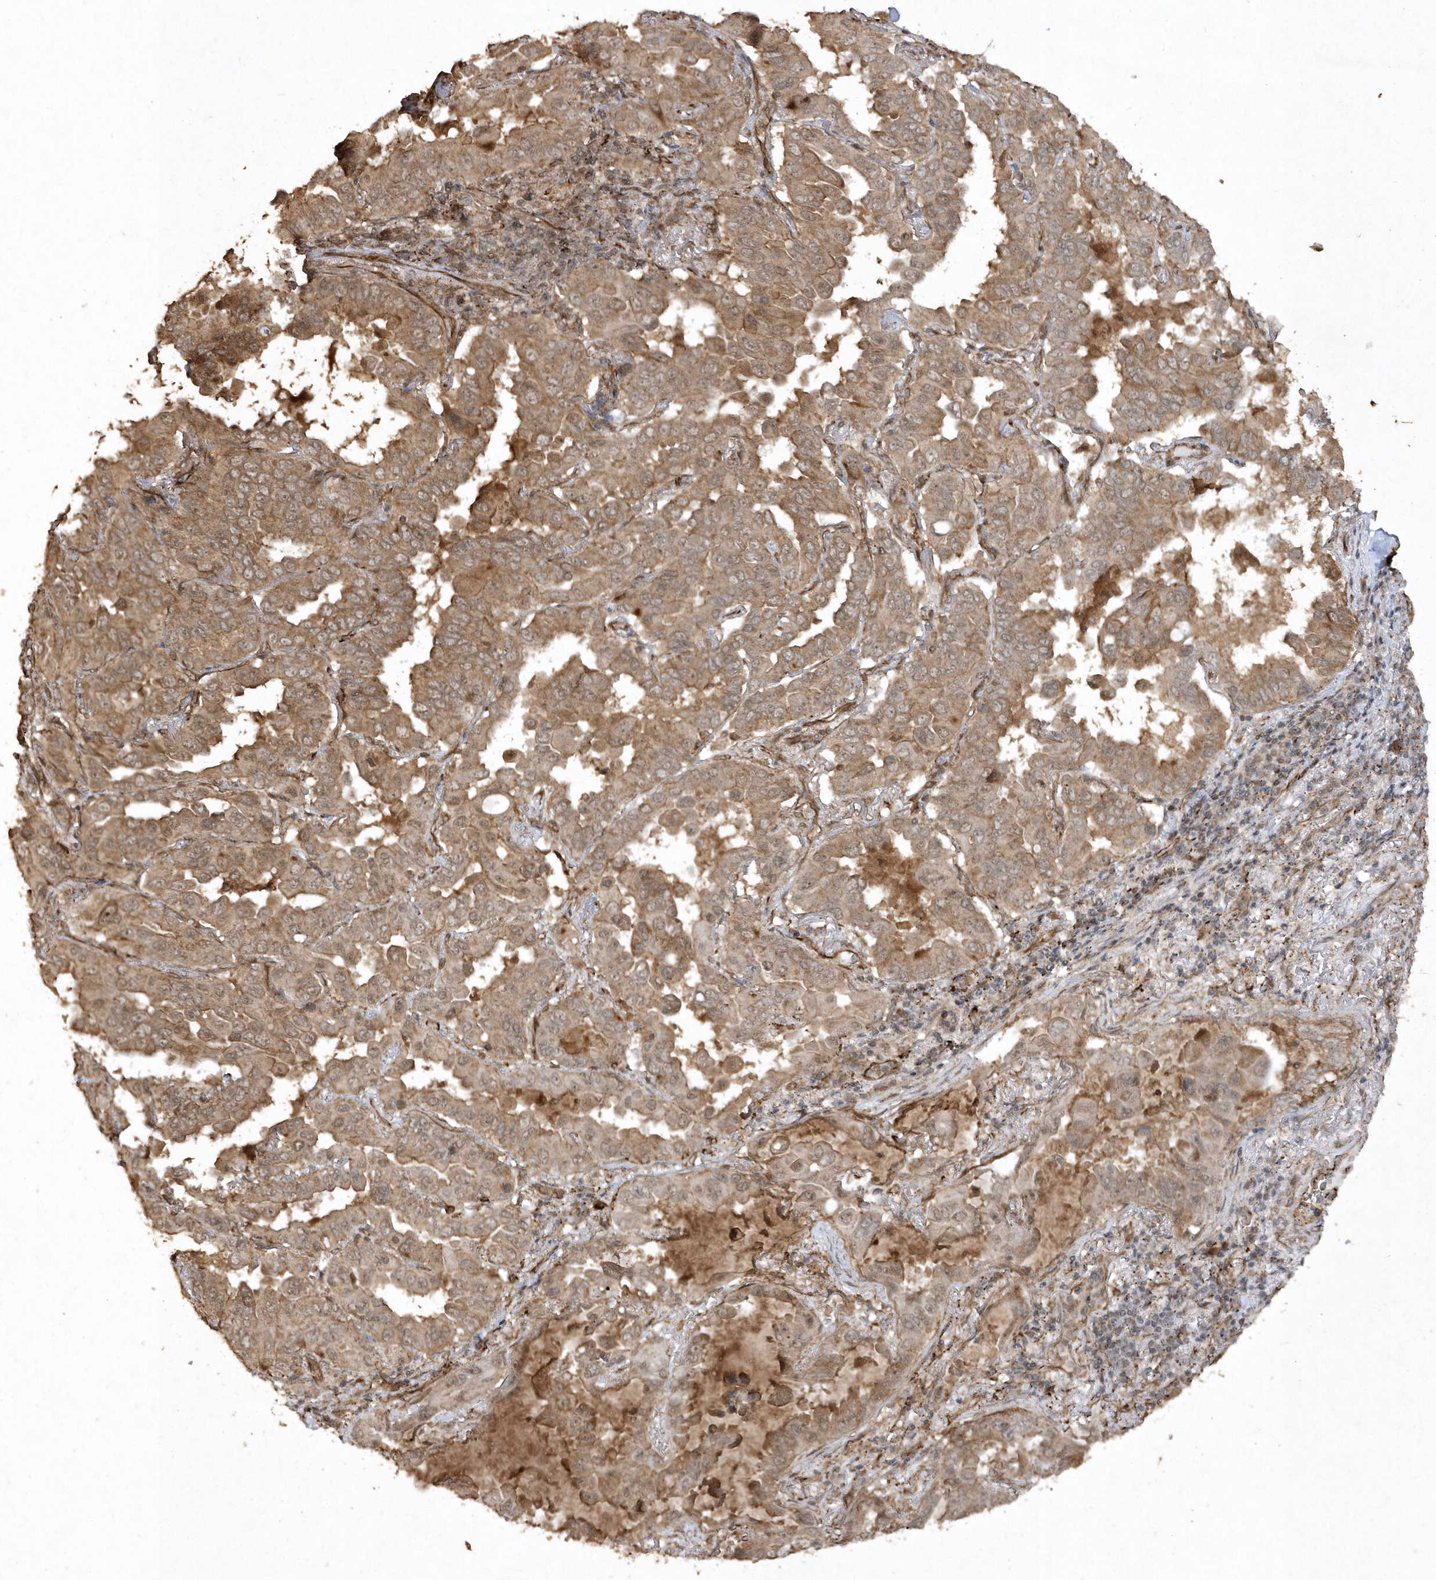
{"staining": {"intensity": "moderate", "quantity": ">75%", "location": "cytoplasmic/membranous,nuclear"}, "tissue": "lung cancer", "cell_type": "Tumor cells", "image_type": "cancer", "snomed": [{"axis": "morphology", "description": "Adenocarcinoma, NOS"}, {"axis": "topography", "description": "Lung"}], "caption": "Immunohistochemistry image of lung adenocarcinoma stained for a protein (brown), which displays medium levels of moderate cytoplasmic/membranous and nuclear staining in approximately >75% of tumor cells.", "gene": "AVPI1", "patient": {"sex": "male", "age": 64}}